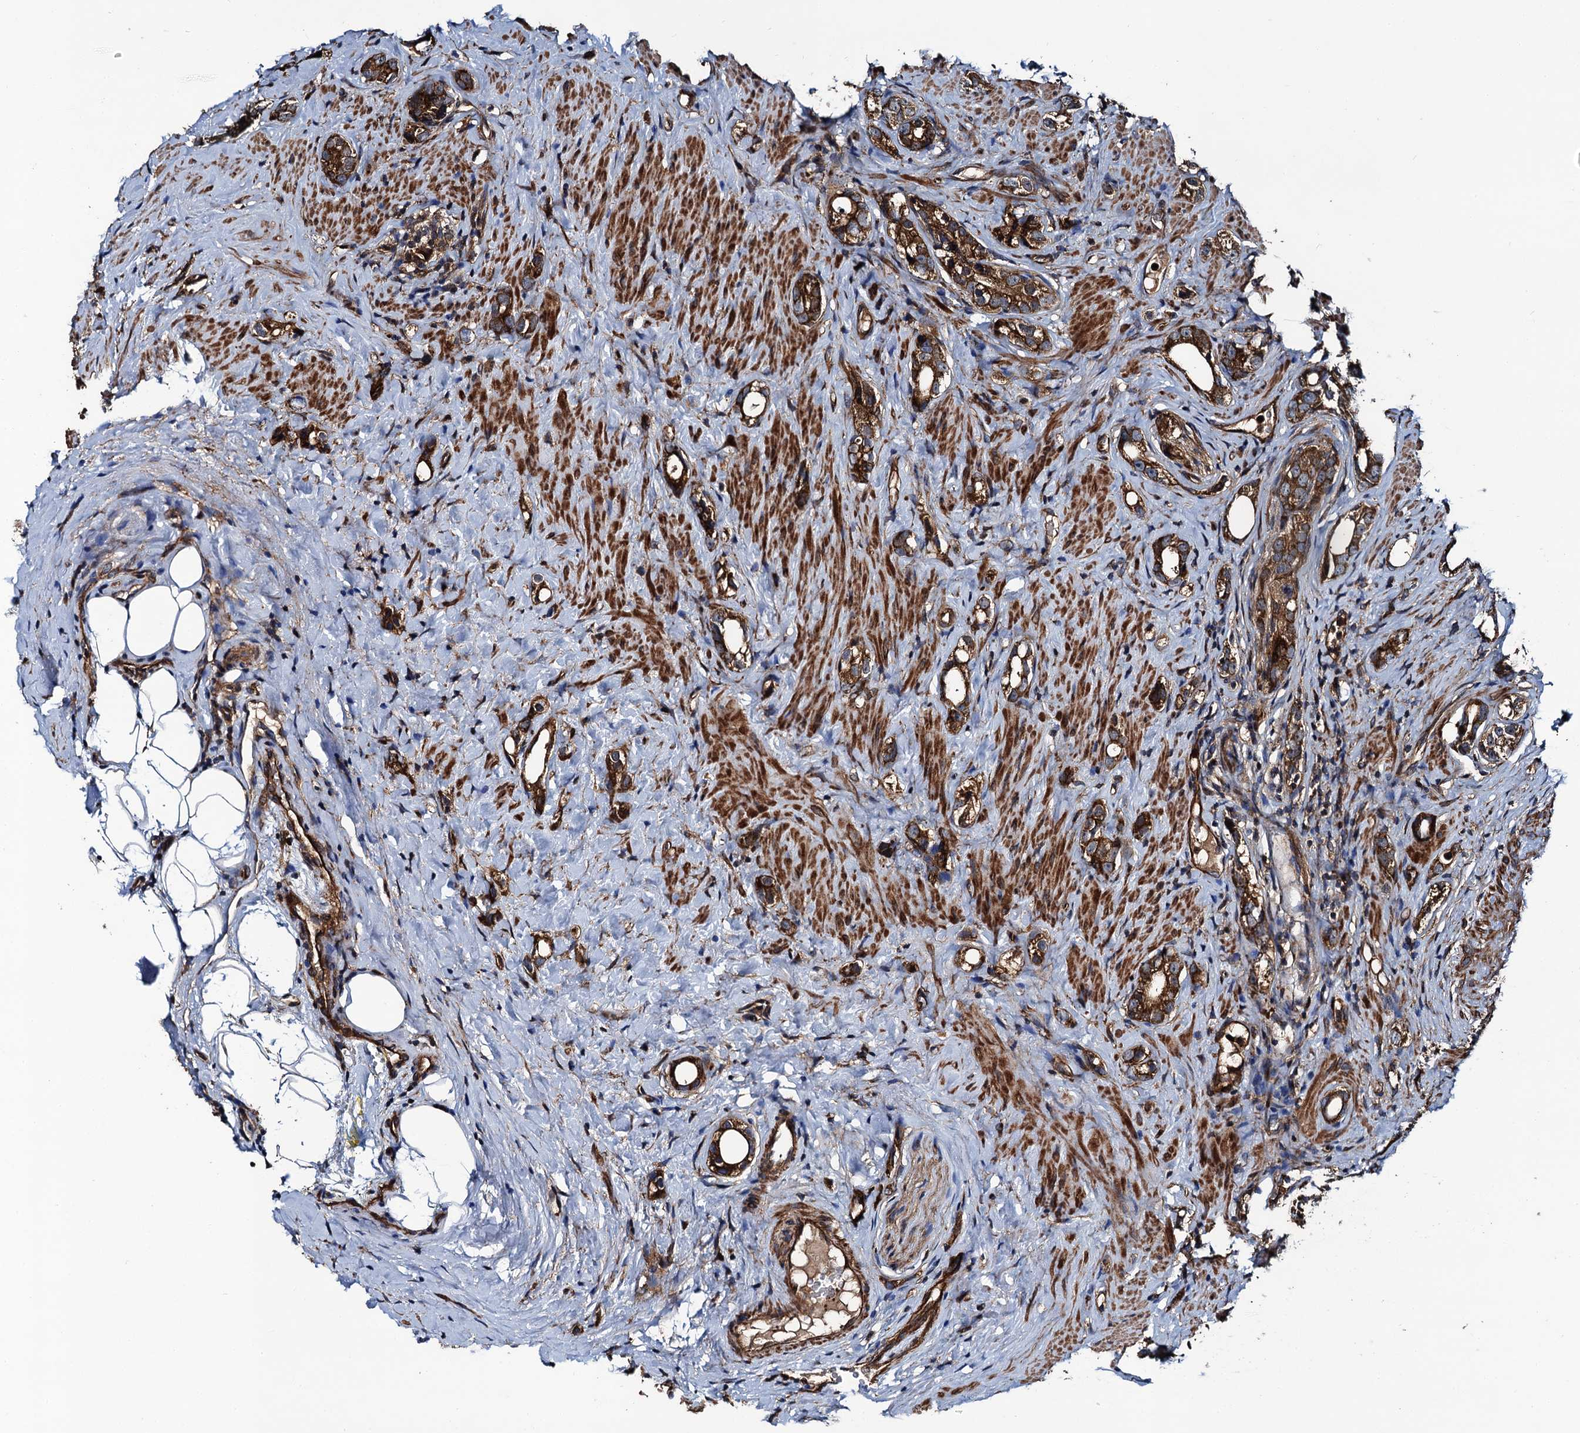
{"staining": {"intensity": "strong", "quantity": ">75%", "location": "cytoplasmic/membranous"}, "tissue": "prostate cancer", "cell_type": "Tumor cells", "image_type": "cancer", "snomed": [{"axis": "morphology", "description": "Adenocarcinoma, High grade"}, {"axis": "topography", "description": "Prostate"}], "caption": "The immunohistochemical stain shows strong cytoplasmic/membranous expression in tumor cells of prostate cancer (adenocarcinoma (high-grade)) tissue.", "gene": "NEK1", "patient": {"sex": "male", "age": 63}}